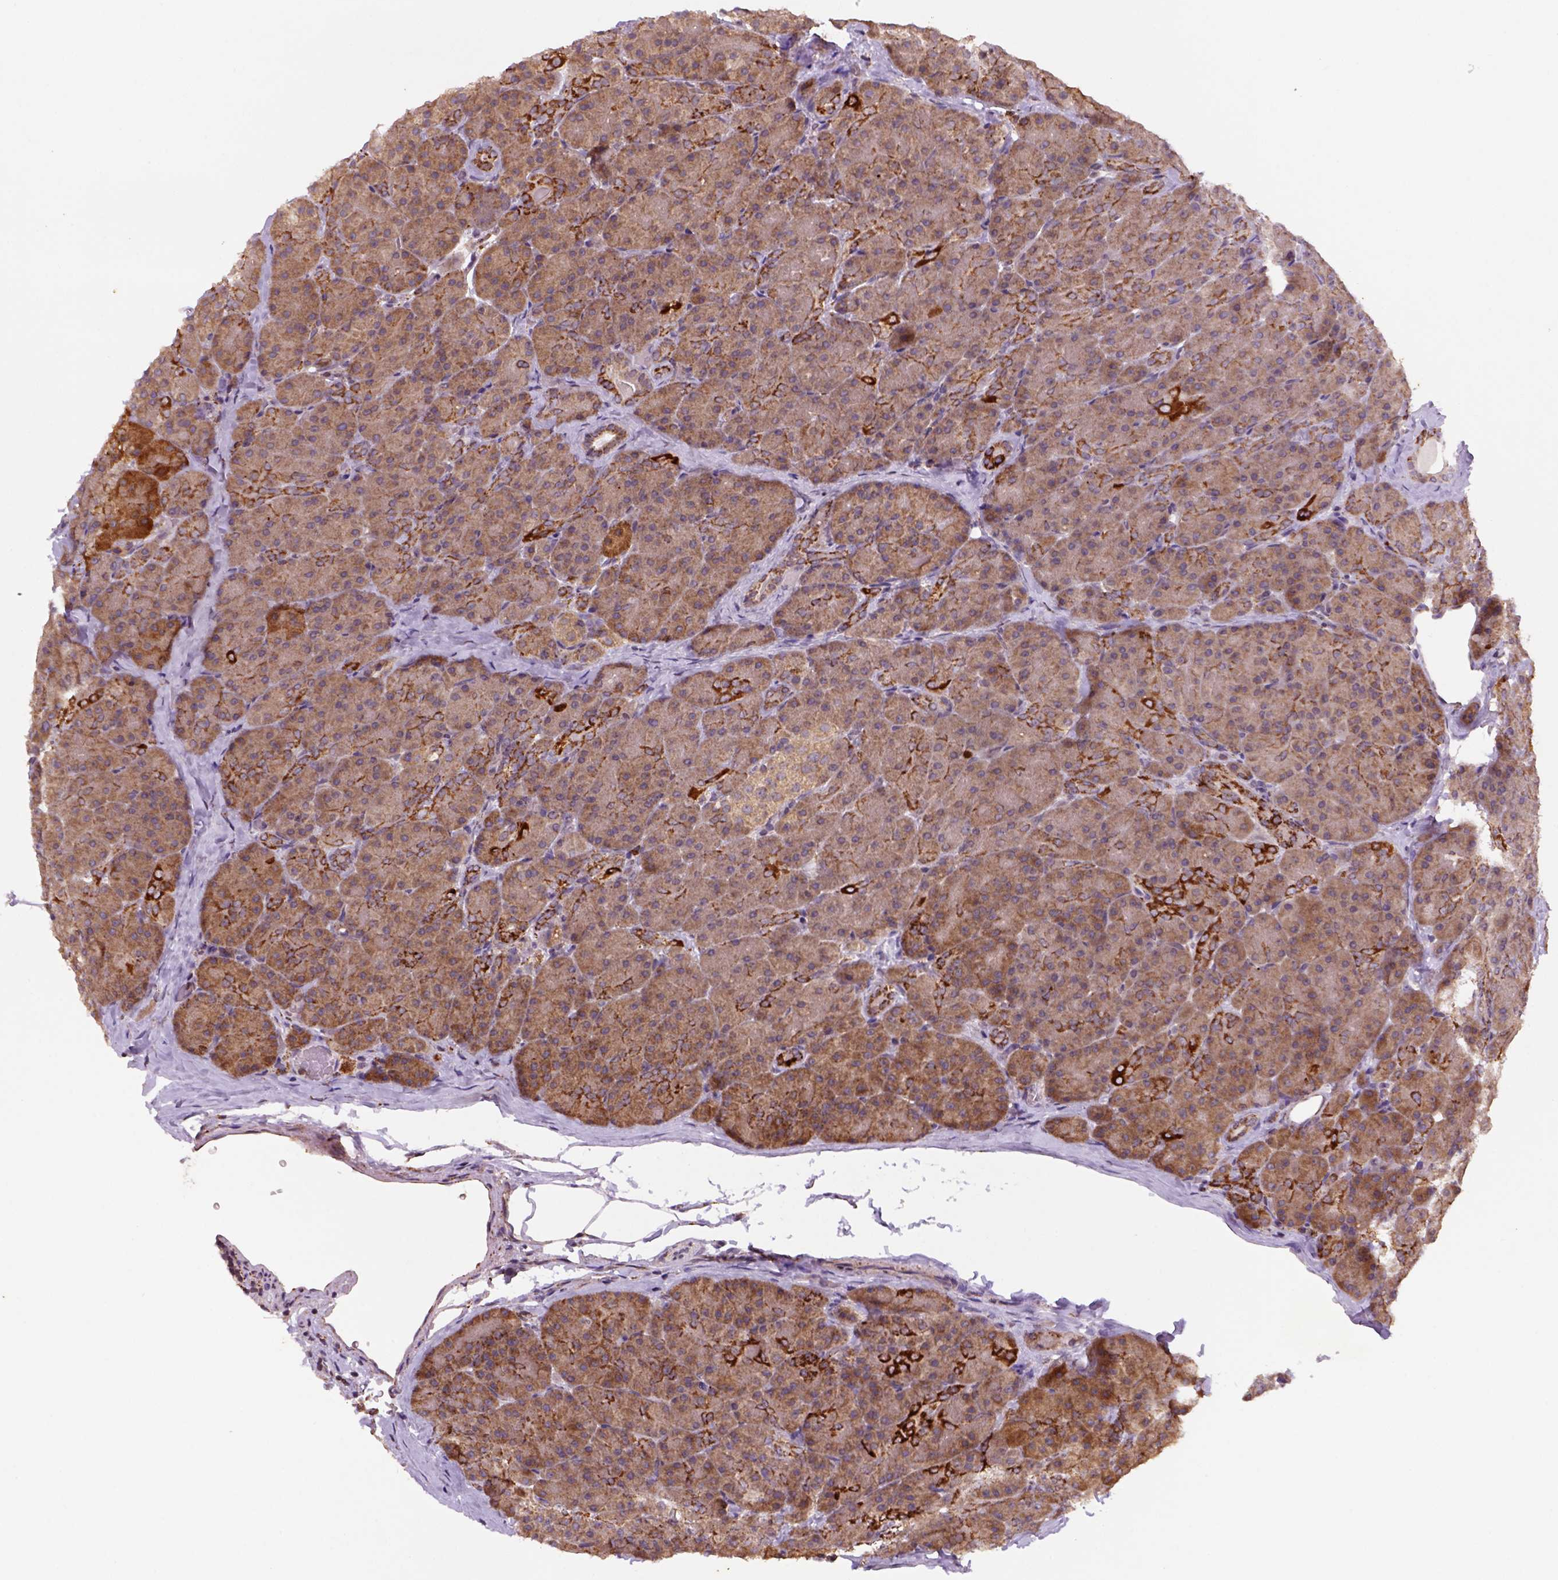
{"staining": {"intensity": "strong", "quantity": ">75%", "location": "cytoplasmic/membranous"}, "tissue": "pancreas", "cell_type": "Exocrine glandular cells", "image_type": "normal", "snomed": [{"axis": "morphology", "description": "Normal tissue, NOS"}, {"axis": "topography", "description": "Pancreas"}], "caption": "This is an image of immunohistochemistry (IHC) staining of unremarkable pancreas, which shows strong staining in the cytoplasmic/membranous of exocrine glandular cells.", "gene": "FZD7", "patient": {"sex": "male", "age": 57}}